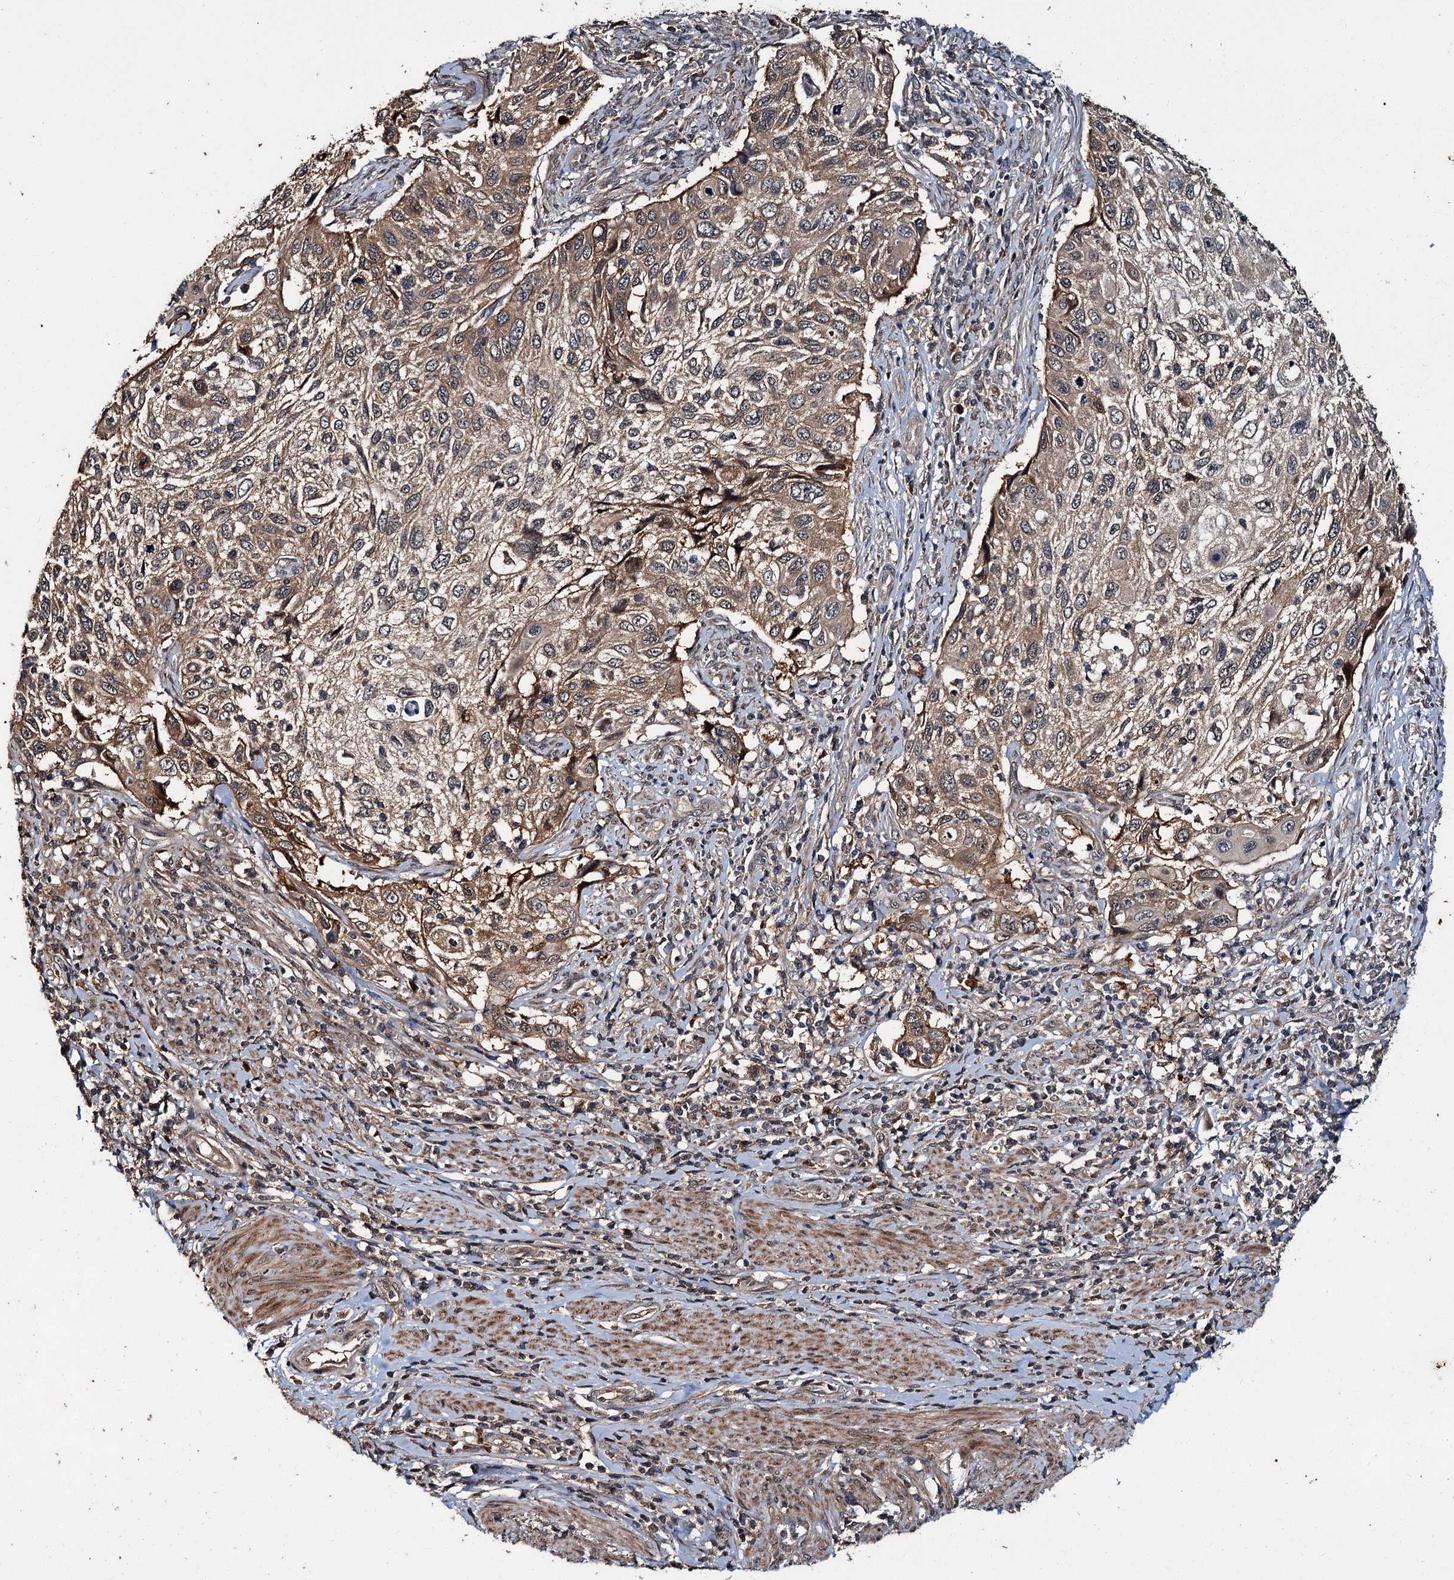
{"staining": {"intensity": "moderate", "quantity": ">75%", "location": "cytoplasmic/membranous"}, "tissue": "cervical cancer", "cell_type": "Tumor cells", "image_type": "cancer", "snomed": [{"axis": "morphology", "description": "Squamous cell carcinoma, NOS"}, {"axis": "topography", "description": "Cervix"}], "caption": "Tumor cells exhibit moderate cytoplasmic/membranous staining in about >75% of cells in cervical cancer (squamous cell carcinoma). (brown staining indicates protein expression, while blue staining denotes nuclei).", "gene": "SLC46A3", "patient": {"sex": "female", "age": 70}}